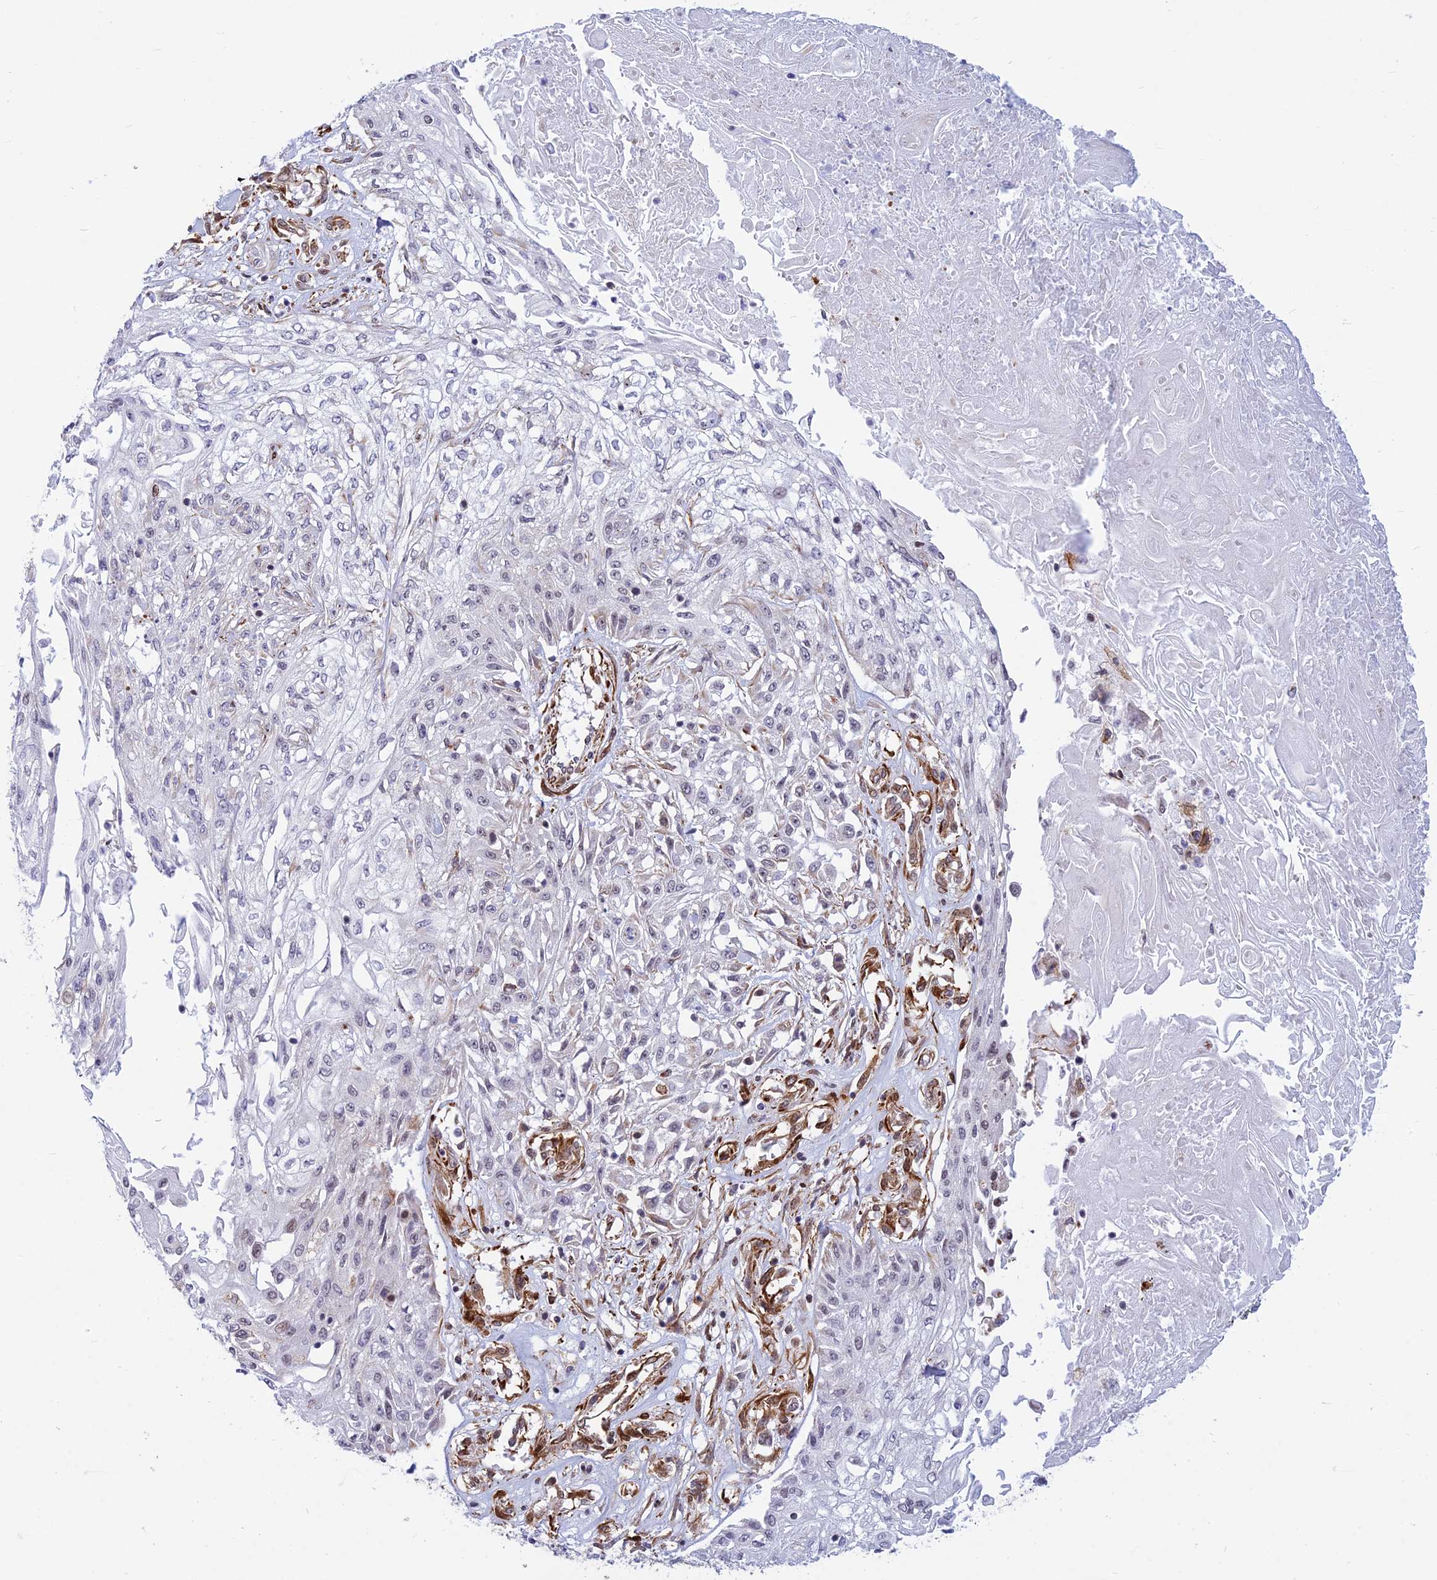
{"staining": {"intensity": "negative", "quantity": "none", "location": "none"}, "tissue": "skin cancer", "cell_type": "Tumor cells", "image_type": "cancer", "snomed": [{"axis": "morphology", "description": "Squamous cell carcinoma, NOS"}, {"axis": "morphology", "description": "Squamous cell carcinoma, metastatic, NOS"}, {"axis": "topography", "description": "Skin"}, {"axis": "topography", "description": "Lymph node"}], "caption": "Micrograph shows no protein staining in tumor cells of metastatic squamous cell carcinoma (skin) tissue. (DAB immunohistochemistry with hematoxylin counter stain).", "gene": "SAPCD2", "patient": {"sex": "male", "age": 75}}